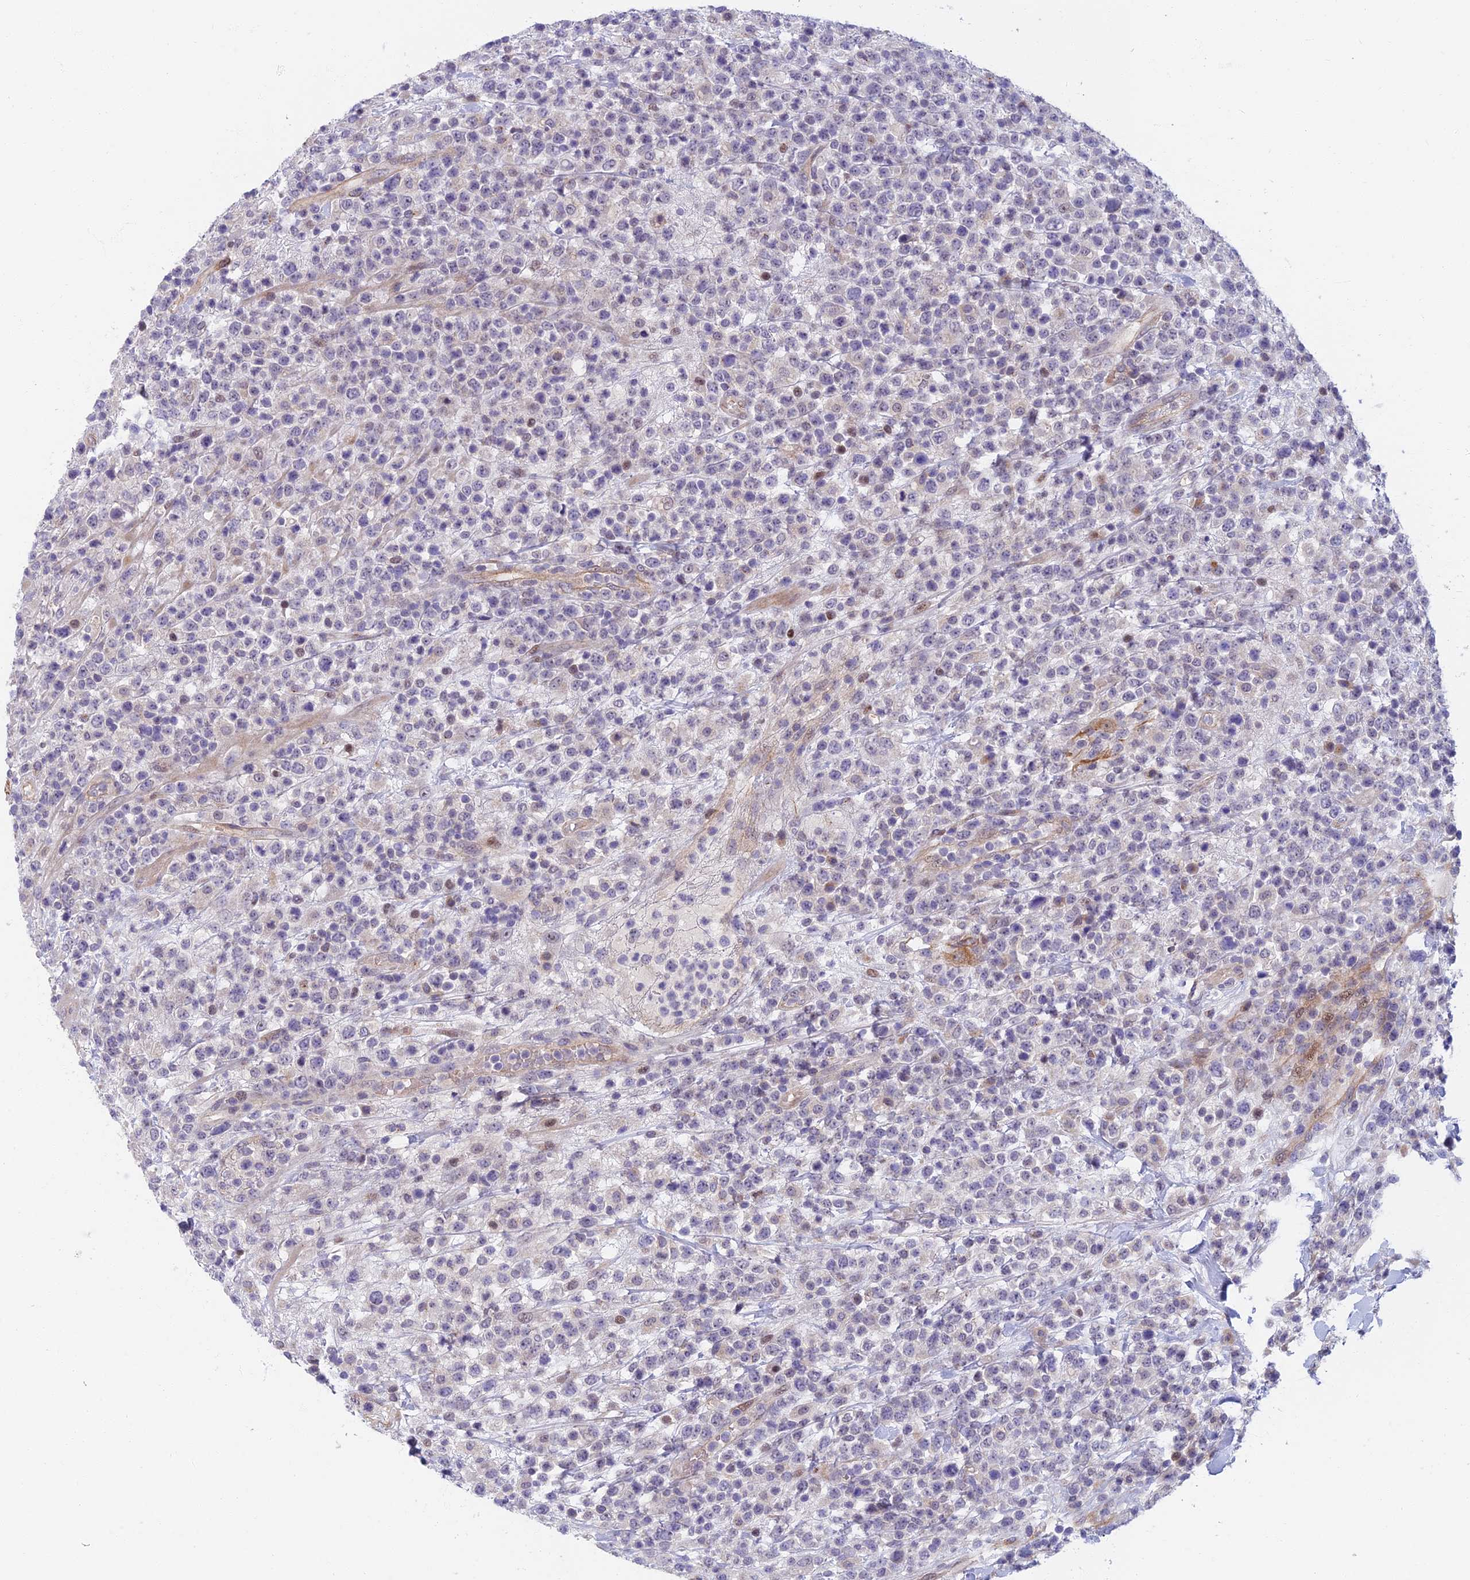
{"staining": {"intensity": "negative", "quantity": "none", "location": "none"}, "tissue": "lymphoma", "cell_type": "Tumor cells", "image_type": "cancer", "snomed": [{"axis": "morphology", "description": "Malignant lymphoma, non-Hodgkin's type, High grade"}, {"axis": "topography", "description": "Colon"}], "caption": "The immunohistochemistry (IHC) histopathology image has no significant positivity in tumor cells of high-grade malignant lymphoma, non-Hodgkin's type tissue. The staining is performed using DAB (3,3'-diaminobenzidine) brown chromogen with nuclei counter-stained in using hematoxylin.", "gene": "RHBDL2", "patient": {"sex": "female", "age": 53}}